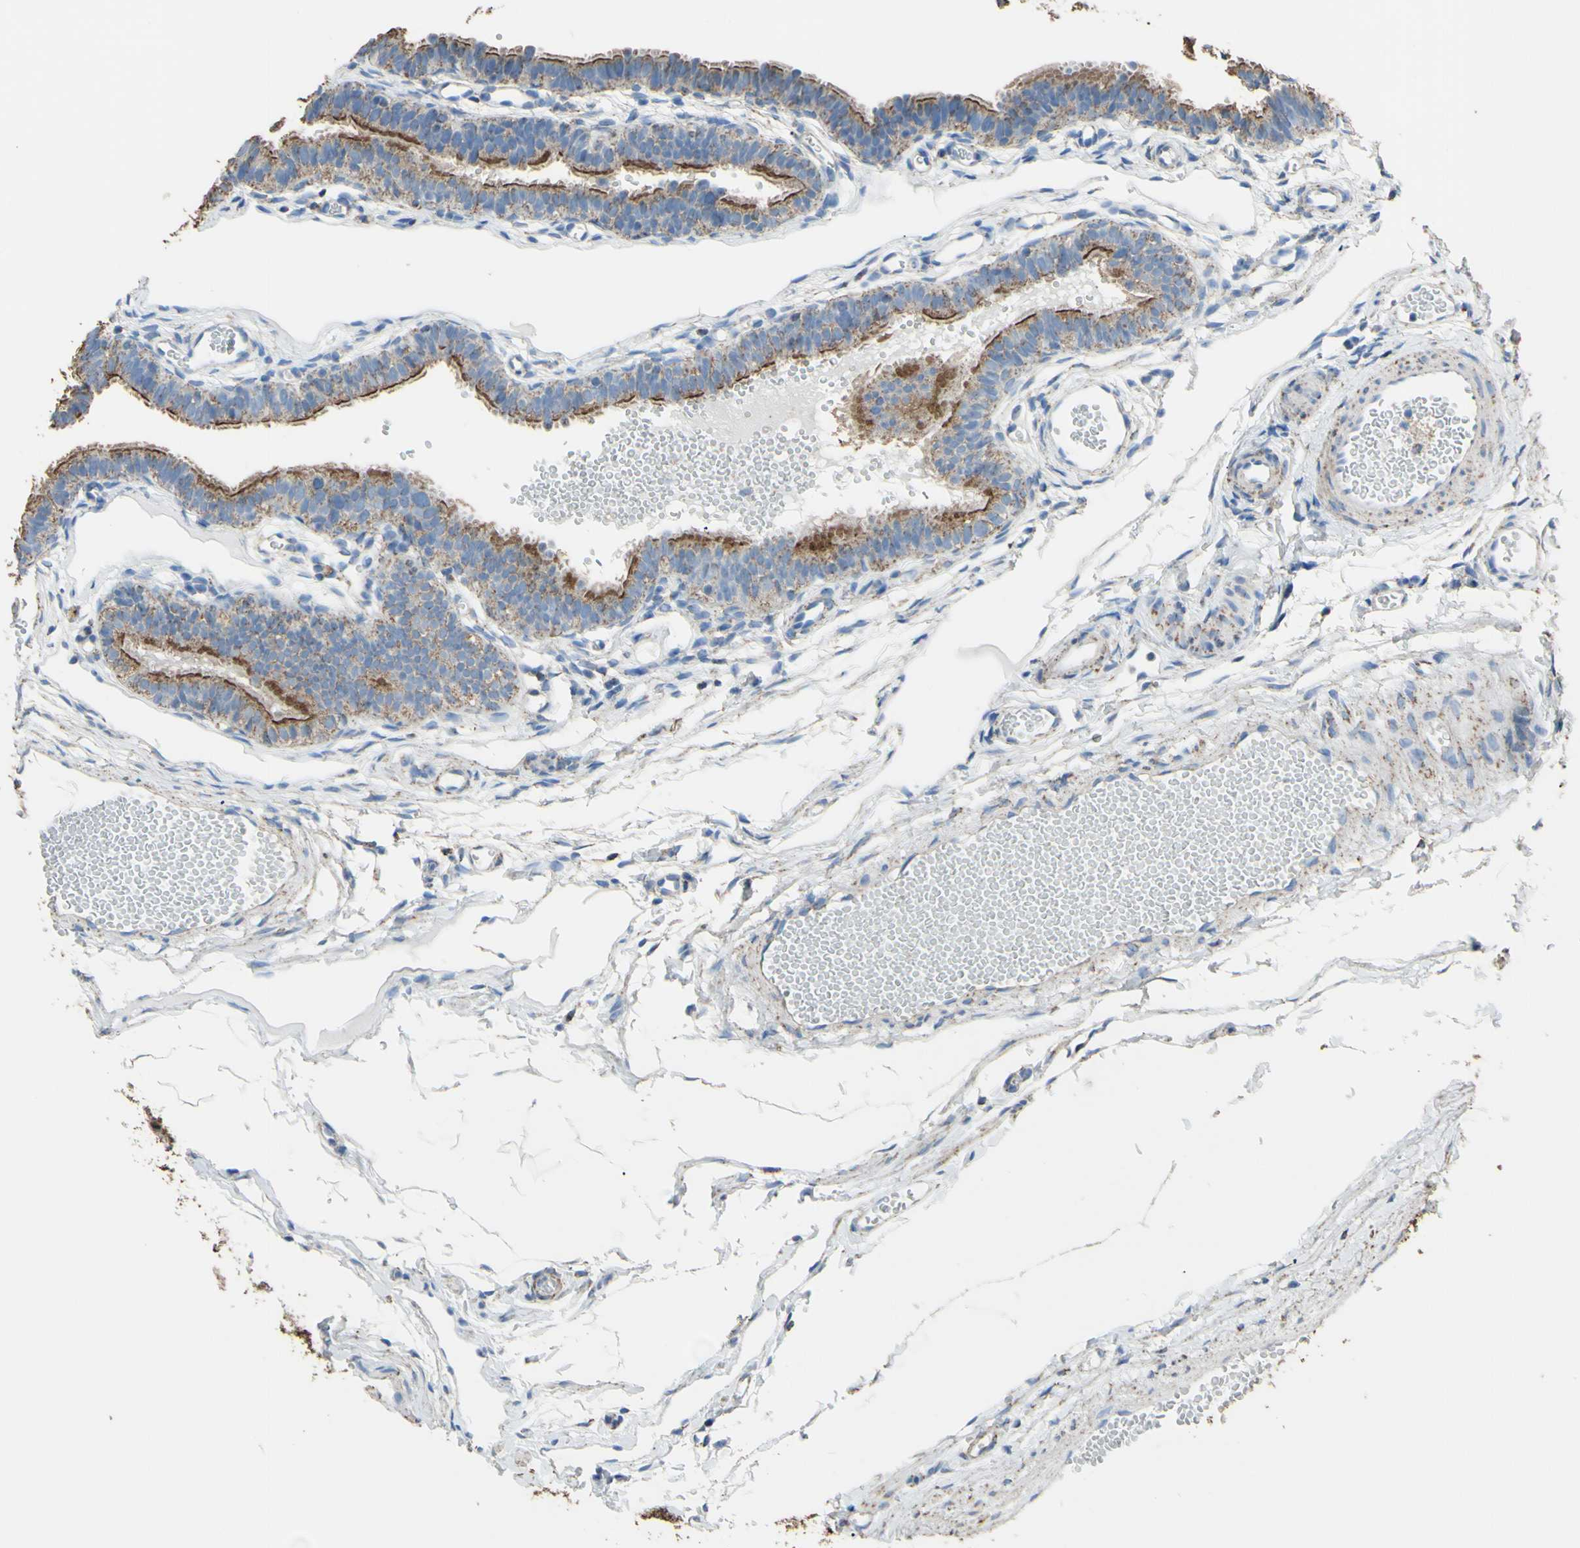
{"staining": {"intensity": "moderate", "quantity": ">75%", "location": "cytoplasmic/membranous"}, "tissue": "fallopian tube", "cell_type": "Glandular cells", "image_type": "normal", "snomed": [{"axis": "morphology", "description": "Normal tissue, NOS"}, {"axis": "topography", "description": "Fallopian tube"}, {"axis": "topography", "description": "Placenta"}], "caption": "A brown stain labels moderate cytoplasmic/membranous staining of a protein in glandular cells of normal fallopian tube.", "gene": "CMKLR2", "patient": {"sex": "female", "age": 34}}